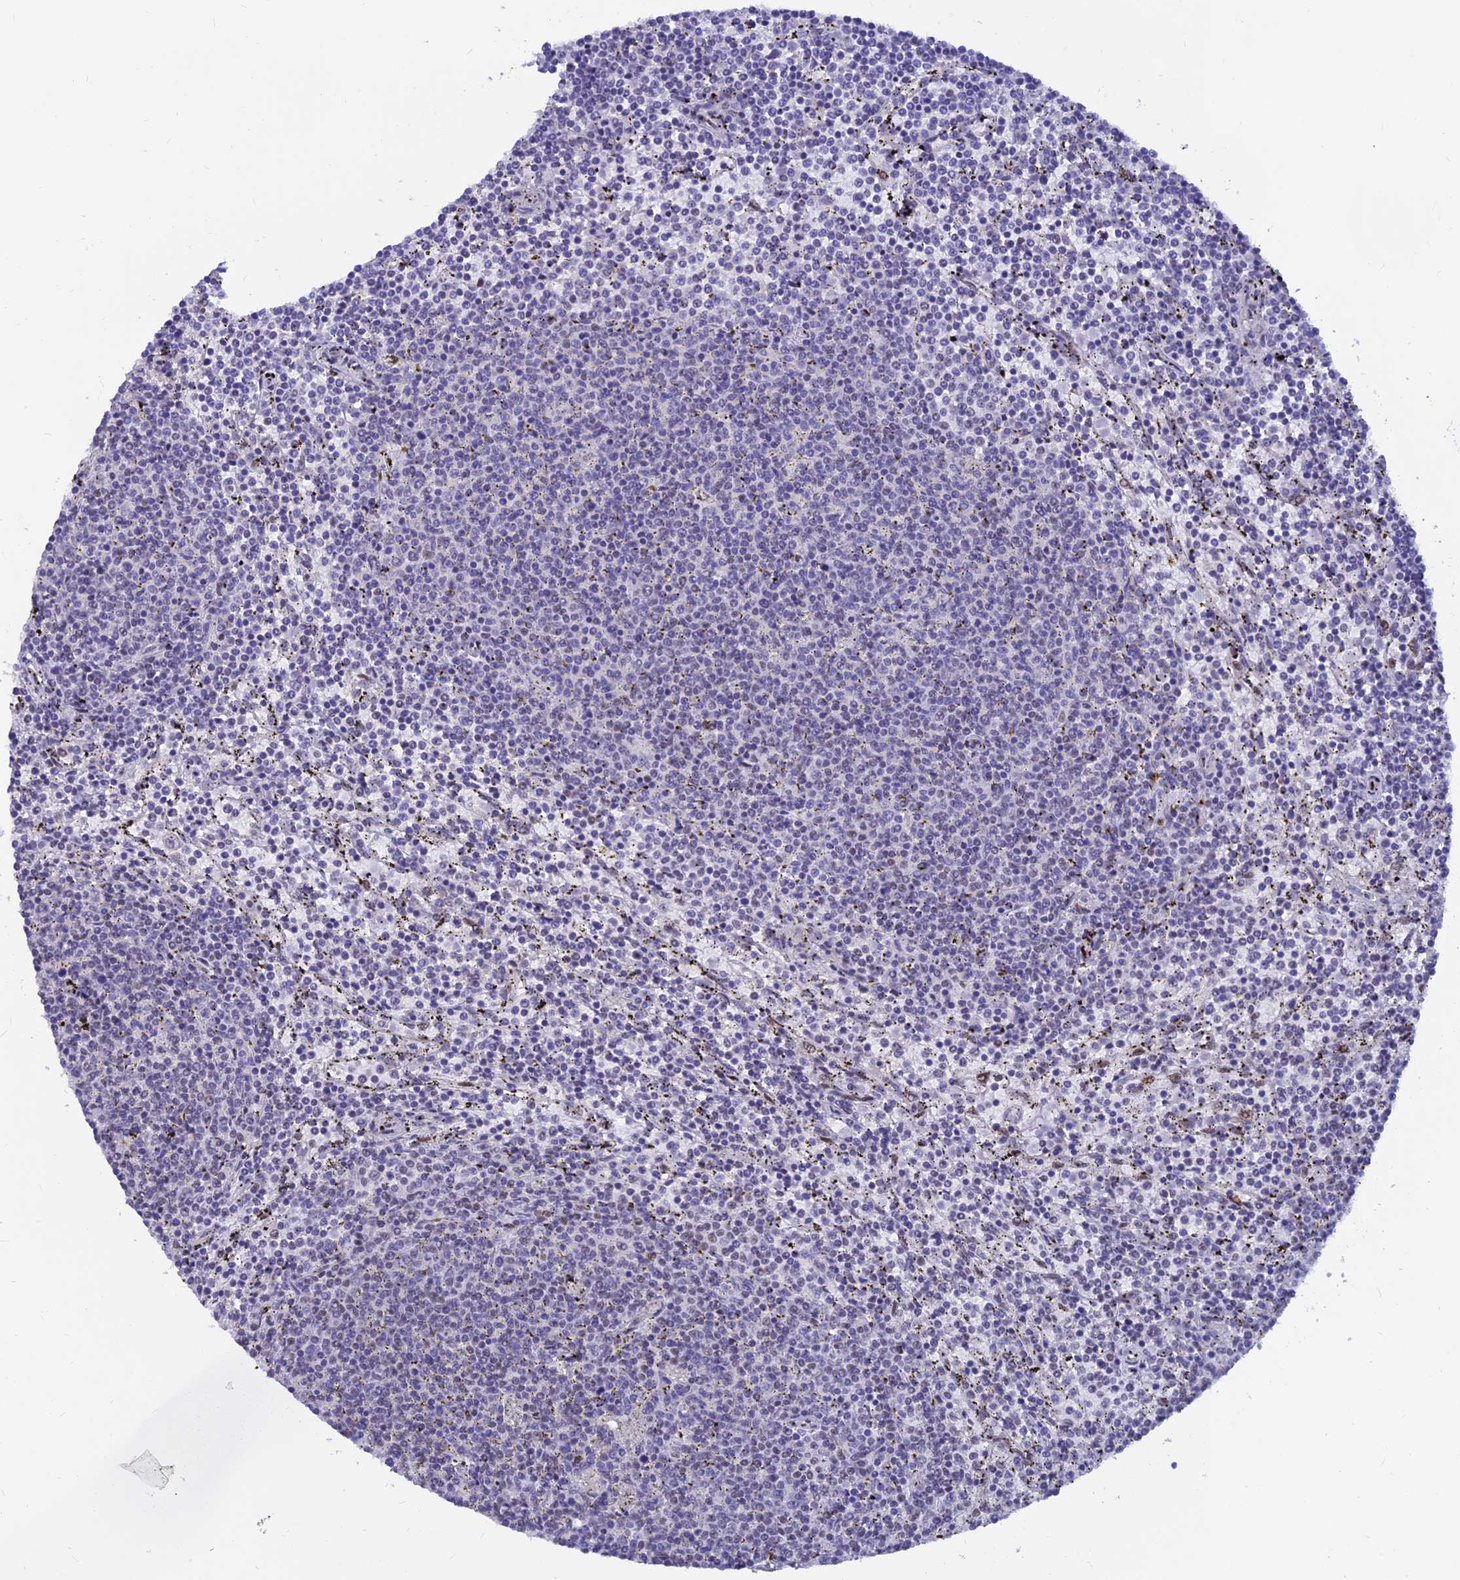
{"staining": {"intensity": "negative", "quantity": "none", "location": "none"}, "tissue": "lymphoma", "cell_type": "Tumor cells", "image_type": "cancer", "snomed": [{"axis": "morphology", "description": "Malignant lymphoma, non-Hodgkin's type, Low grade"}, {"axis": "topography", "description": "Spleen"}], "caption": "Immunohistochemistry (IHC) micrograph of neoplastic tissue: malignant lymphoma, non-Hodgkin's type (low-grade) stained with DAB shows no significant protein positivity in tumor cells.", "gene": "CLK4", "patient": {"sex": "female", "age": 50}}